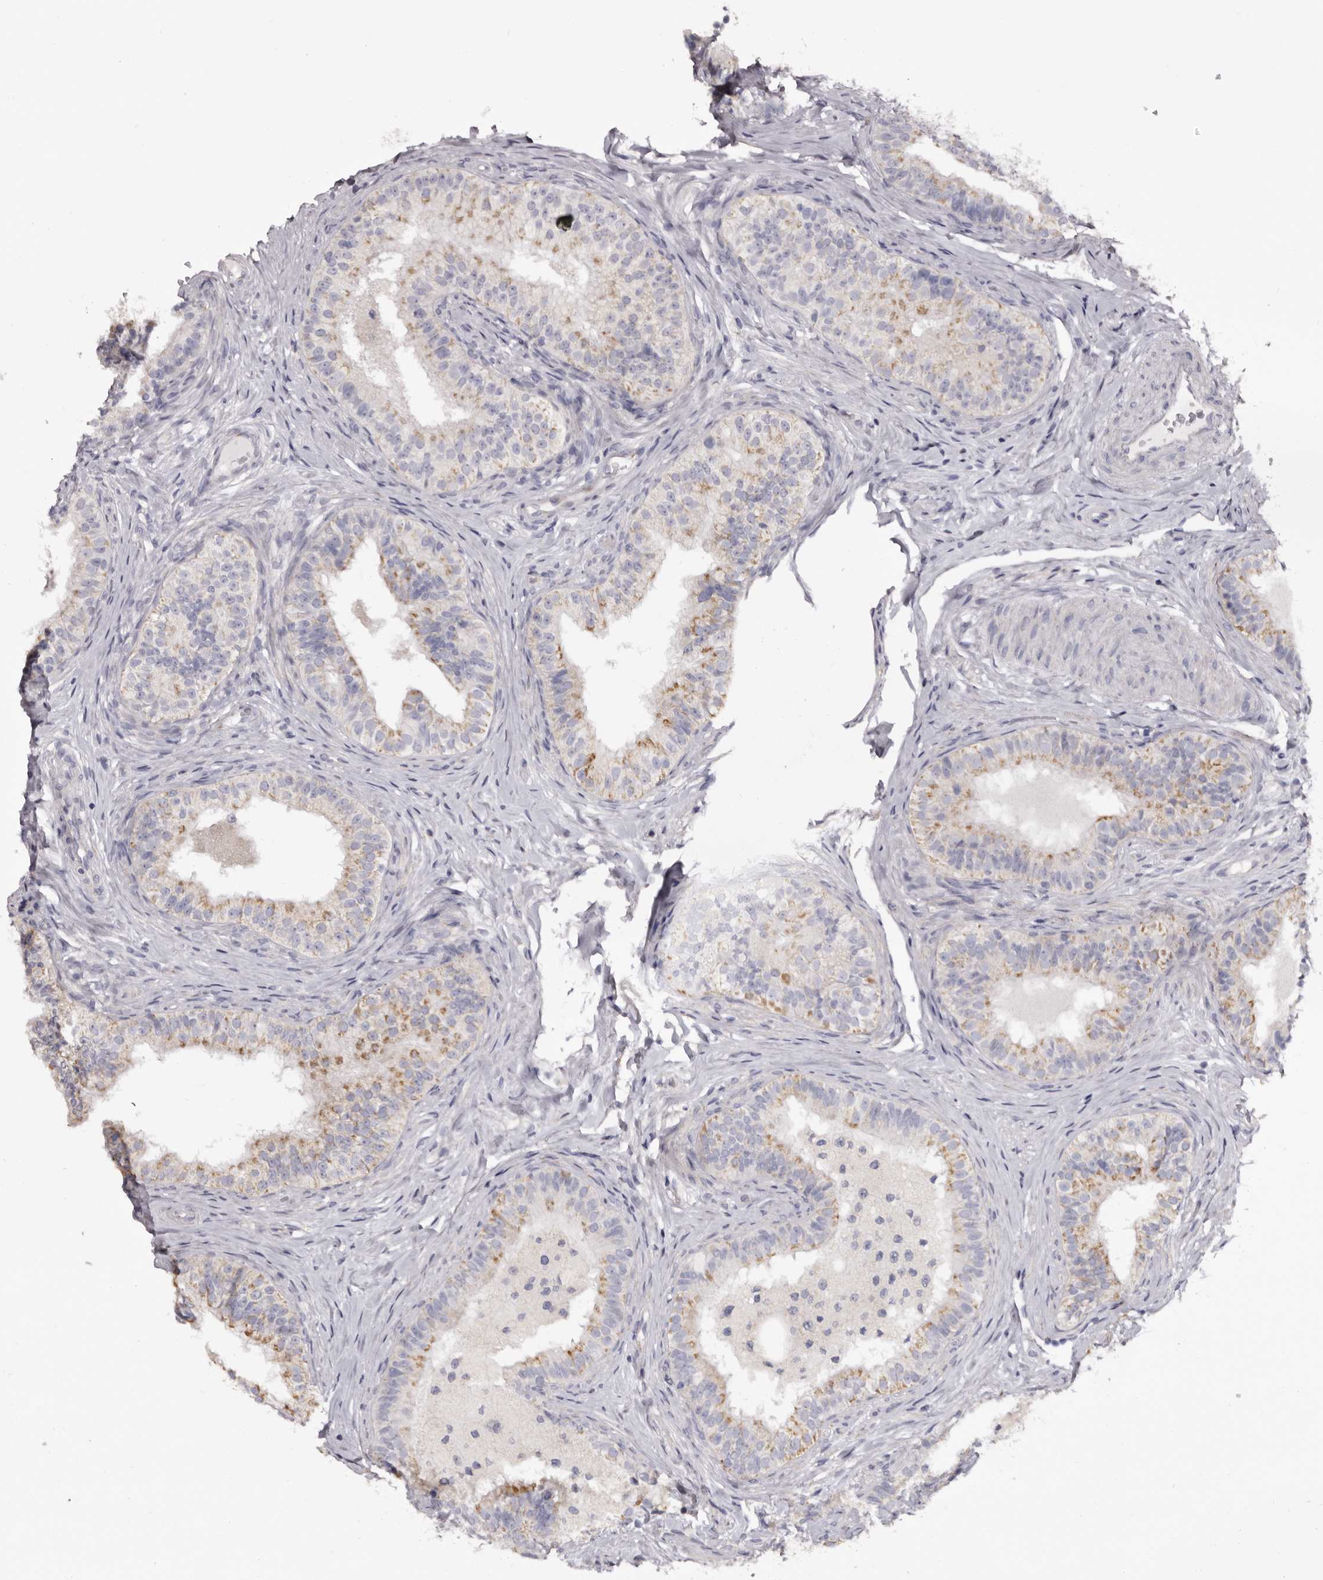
{"staining": {"intensity": "moderate", "quantity": "25%-75%", "location": "cytoplasmic/membranous"}, "tissue": "epididymis", "cell_type": "Glandular cells", "image_type": "normal", "snomed": [{"axis": "morphology", "description": "Normal tissue, NOS"}, {"axis": "topography", "description": "Epididymis"}], "caption": "The immunohistochemical stain labels moderate cytoplasmic/membranous expression in glandular cells of normal epididymis. The staining is performed using DAB (3,3'-diaminobenzidine) brown chromogen to label protein expression. The nuclei are counter-stained blue using hematoxylin.", "gene": "CASQ1", "patient": {"sex": "male", "age": 49}}